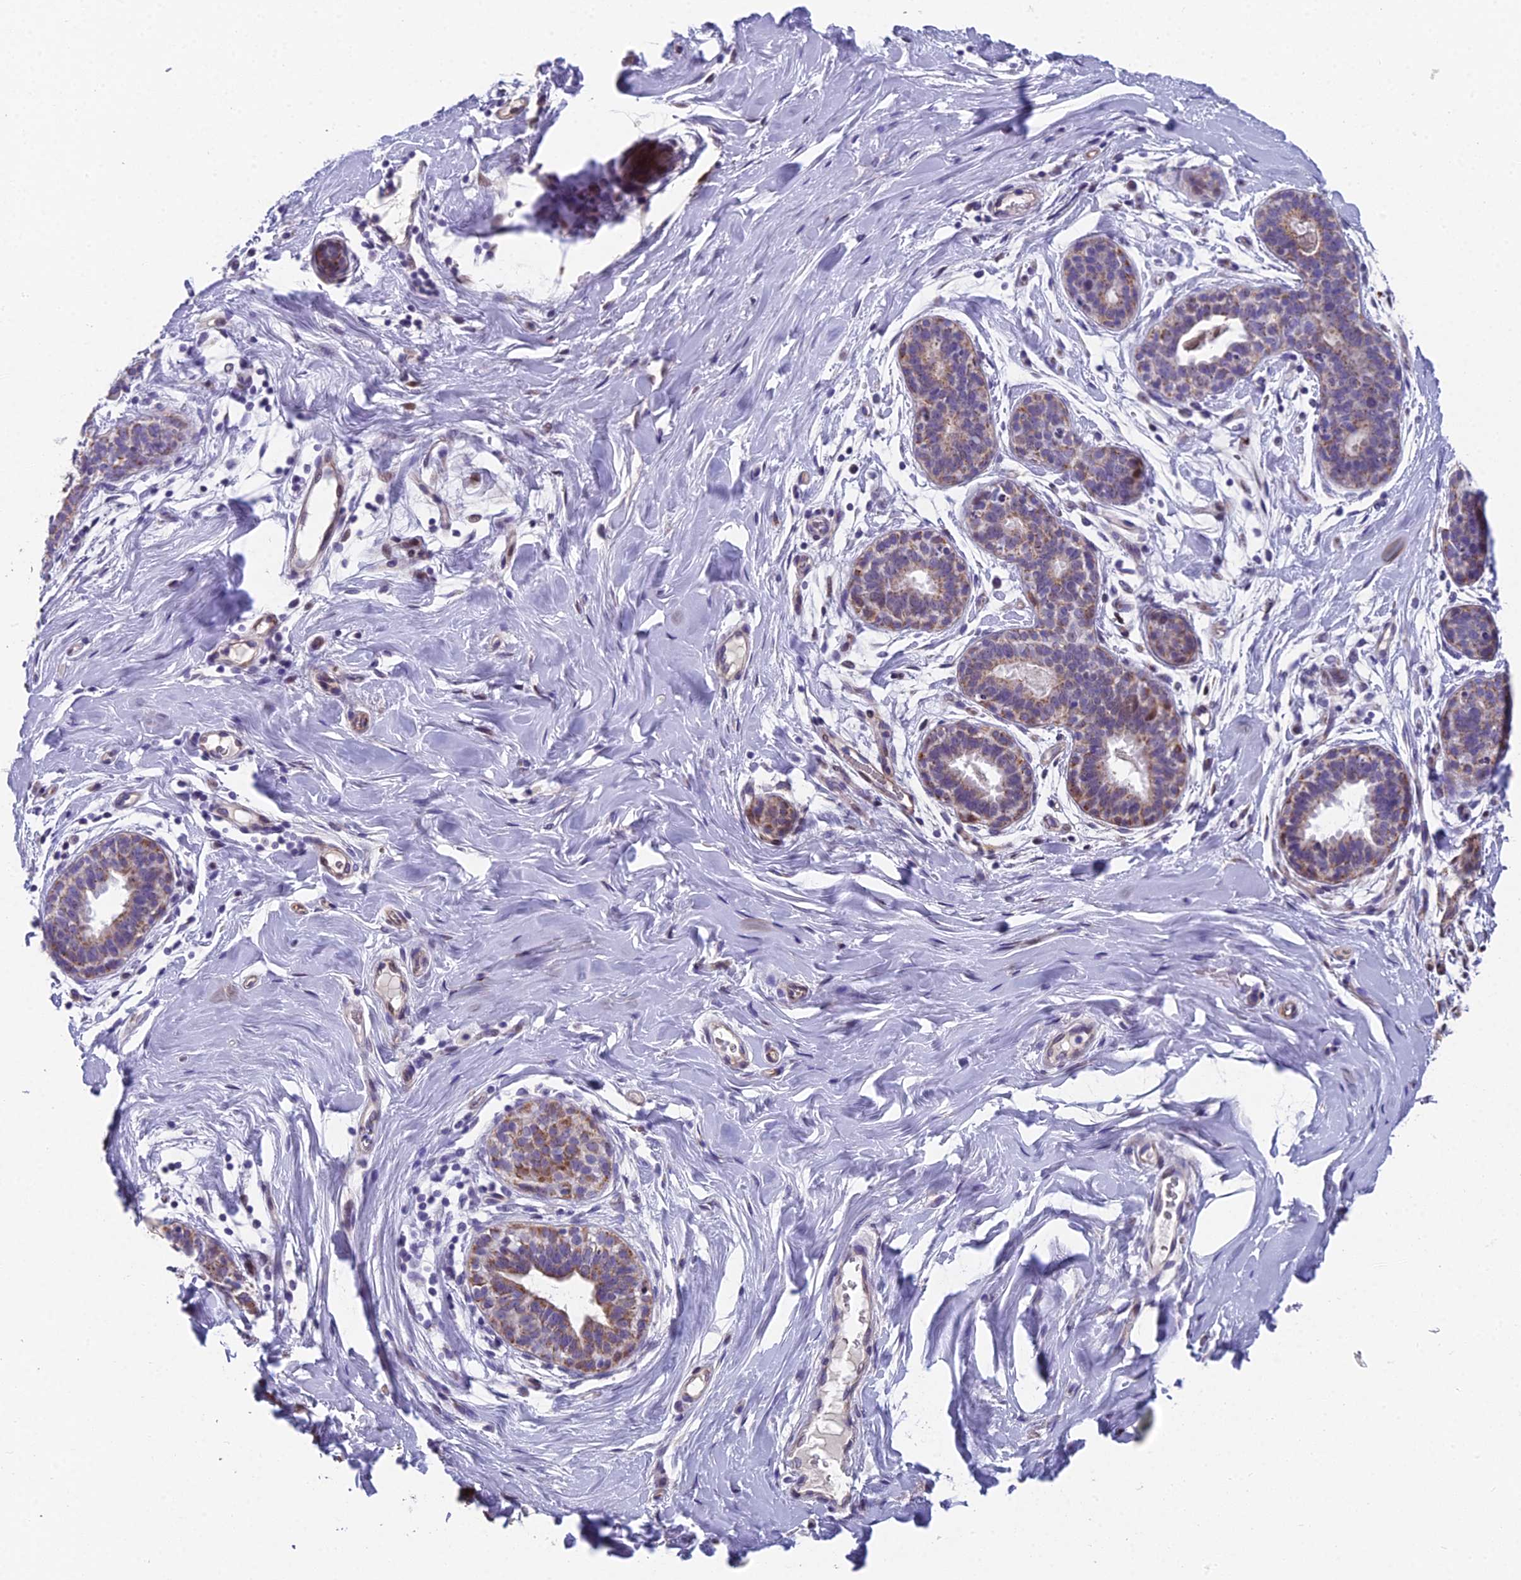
{"staining": {"intensity": "negative", "quantity": "none", "location": "none"}, "tissue": "adipose tissue", "cell_type": "Adipocytes", "image_type": "normal", "snomed": [{"axis": "morphology", "description": "Normal tissue, NOS"}, {"axis": "topography", "description": "Breast"}], "caption": "Adipocytes are negative for brown protein staining in normal adipose tissue.", "gene": "XKR9", "patient": {"sex": "female", "age": 26}}